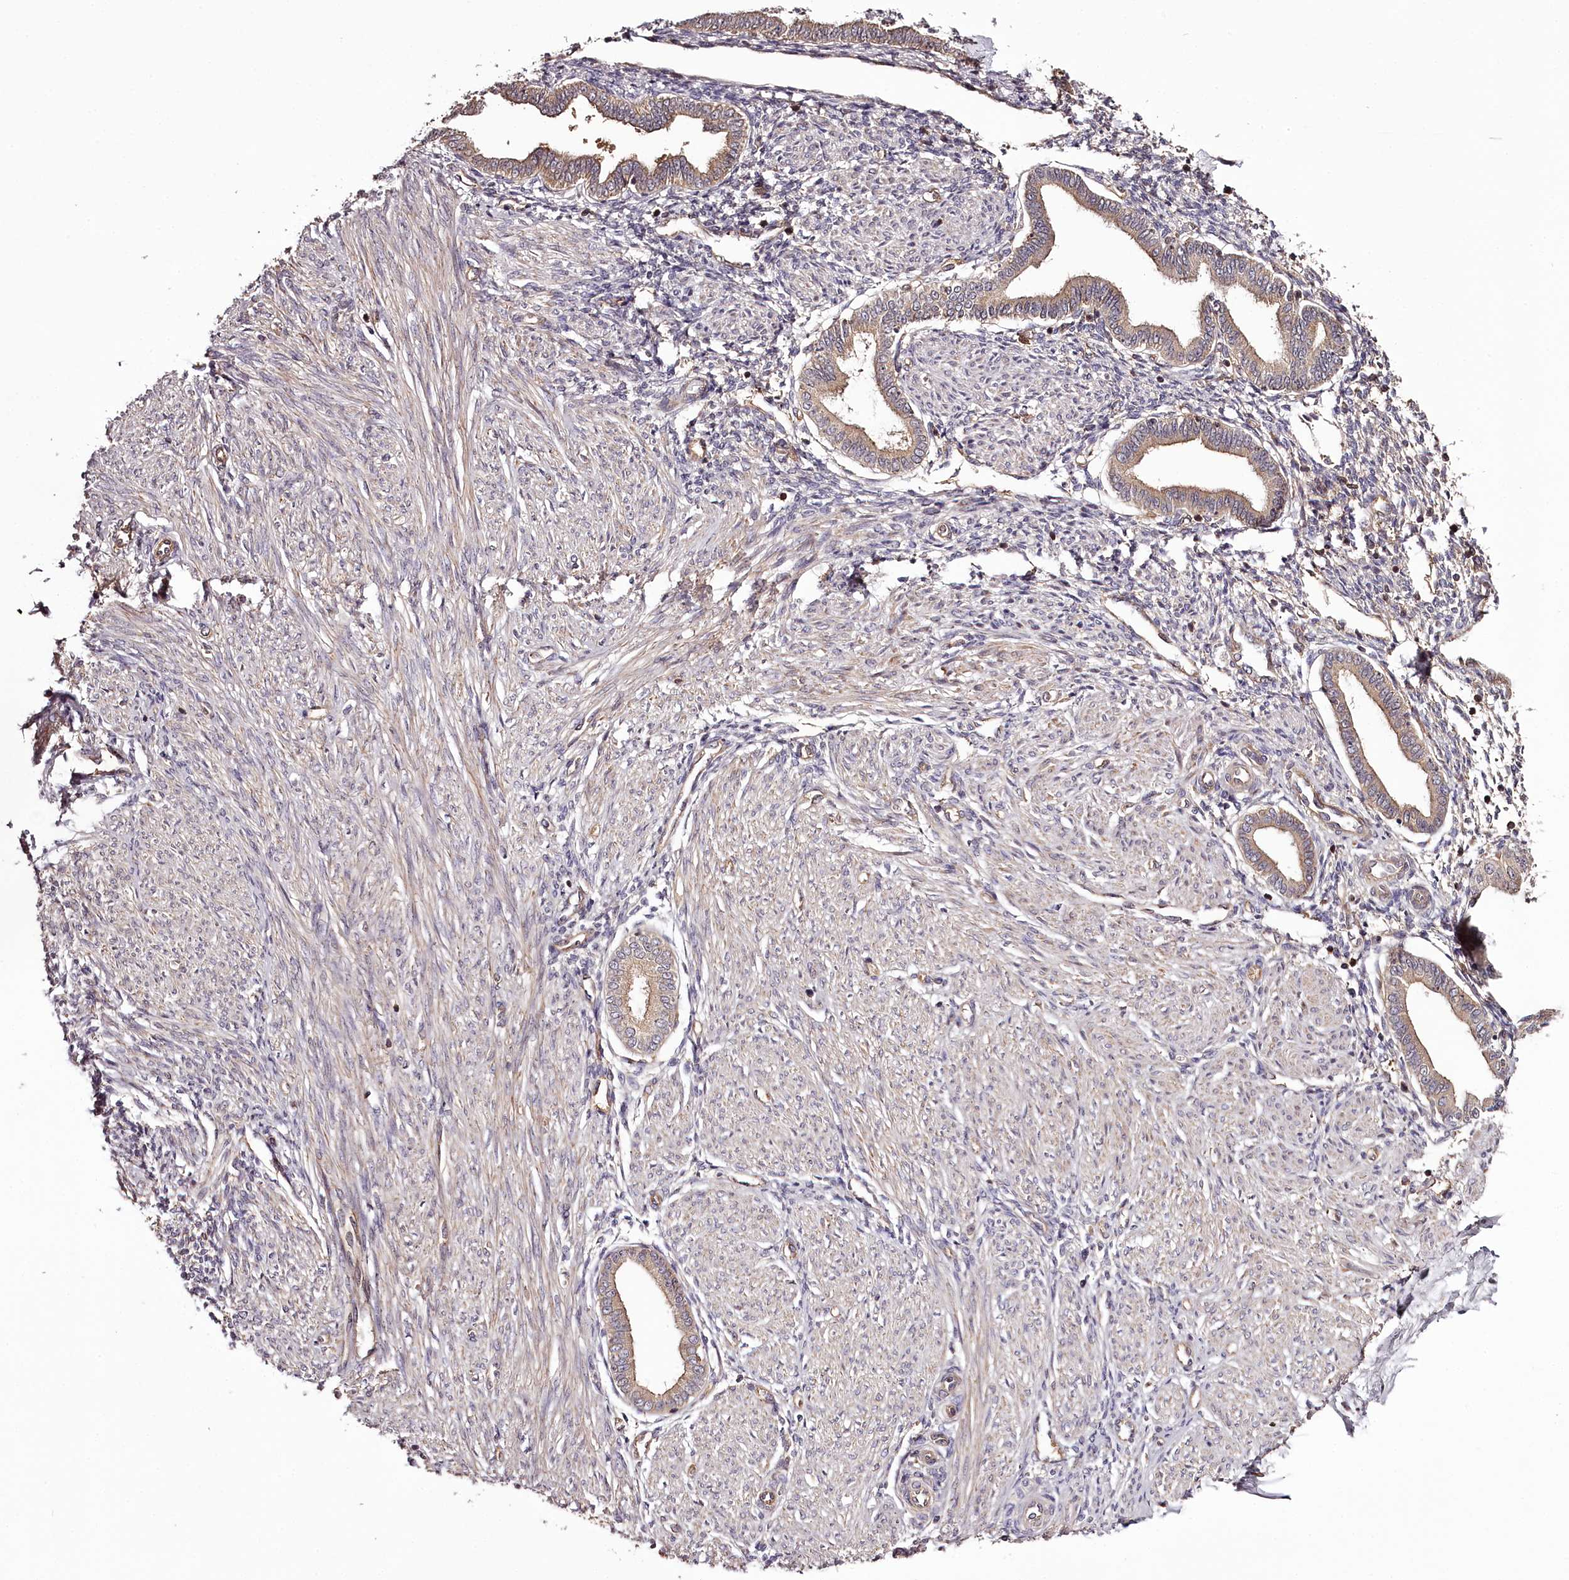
{"staining": {"intensity": "moderate", "quantity": "<25%", "location": "cytoplasmic/membranous"}, "tissue": "endometrium", "cell_type": "Cells in endometrial stroma", "image_type": "normal", "snomed": [{"axis": "morphology", "description": "Normal tissue, NOS"}, {"axis": "topography", "description": "Endometrium"}], "caption": "This image exhibits normal endometrium stained with IHC to label a protein in brown. The cytoplasmic/membranous of cells in endometrial stroma show moderate positivity for the protein. Nuclei are counter-stained blue.", "gene": "TARS1", "patient": {"sex": "female", "age": 53}}